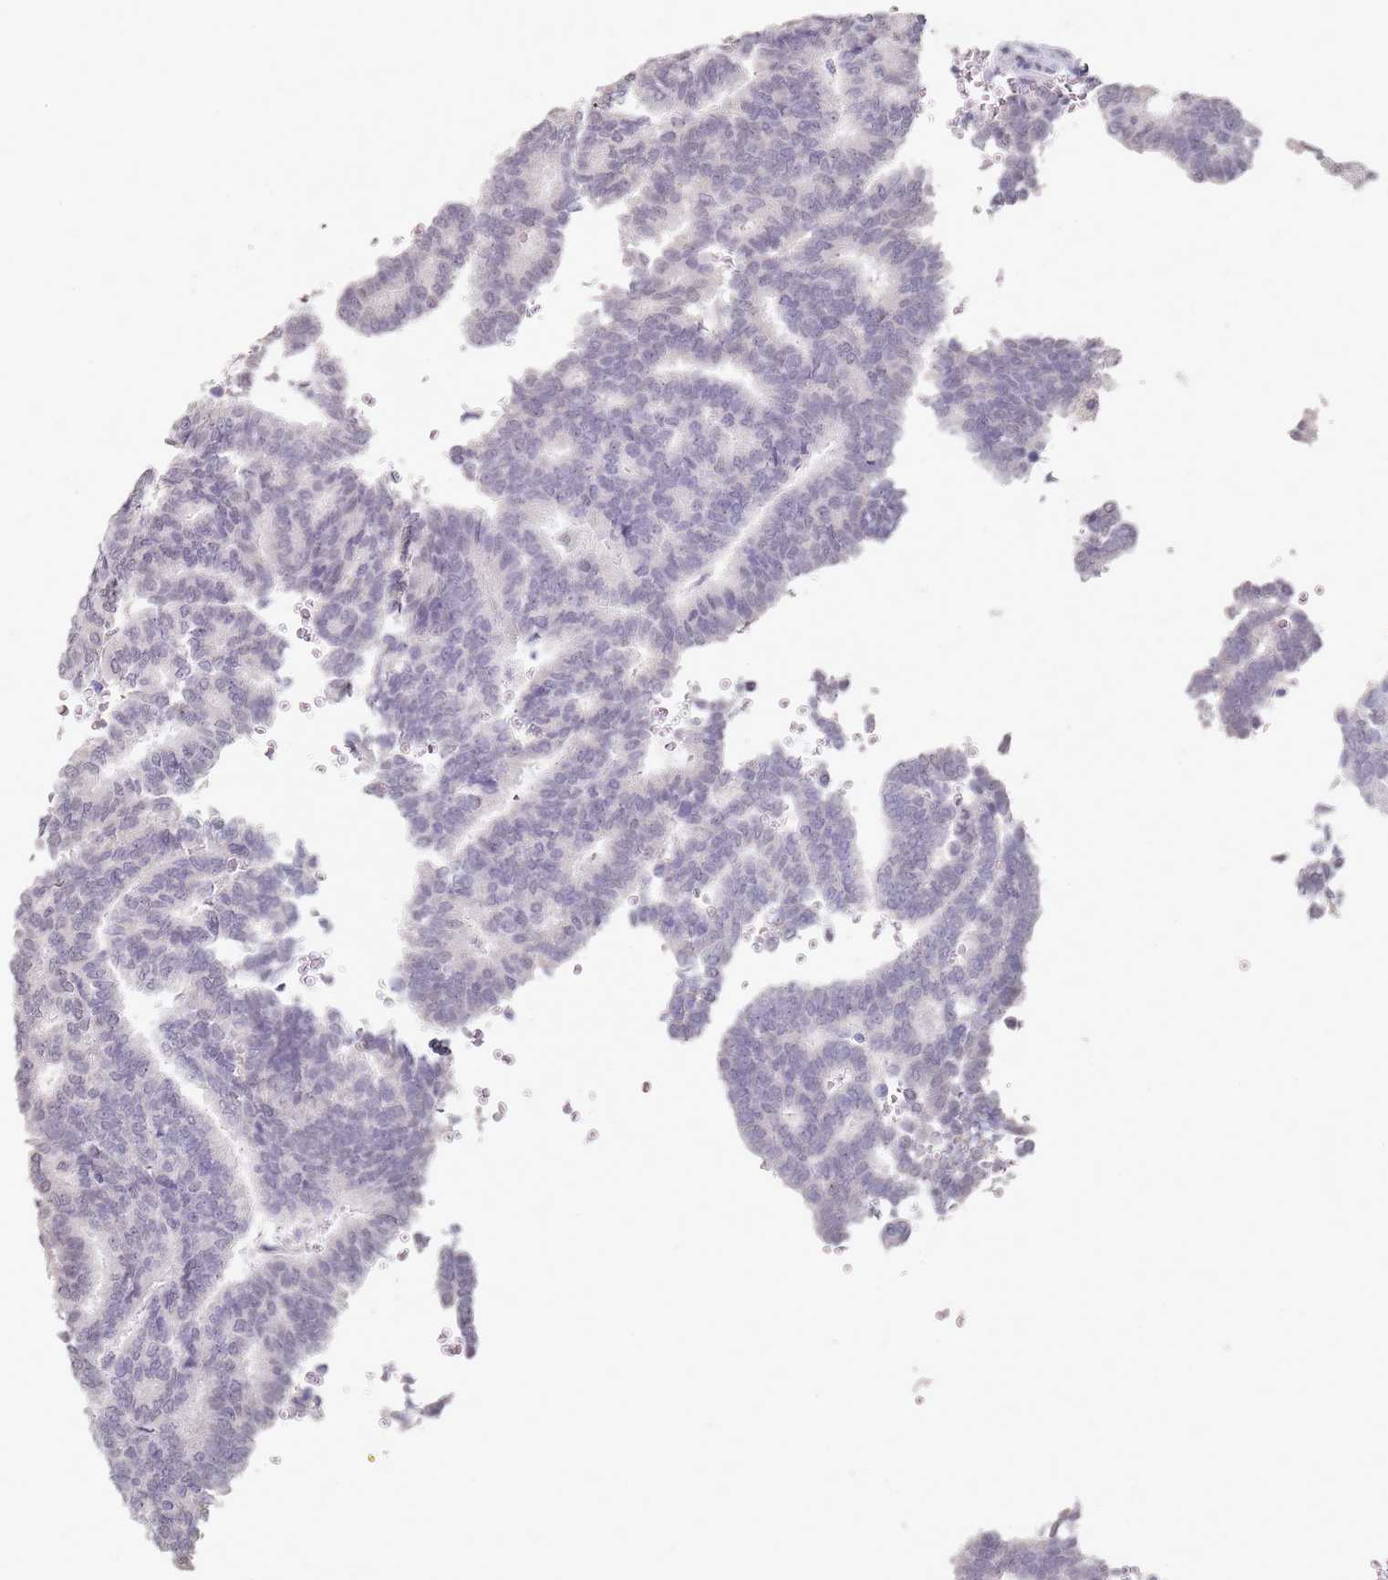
{"staining": {"intensity": "negative", "quantity": "none", "location": "none"}, "tissue": "thyroid cancer", "cell_type": "Tumor cells", "image_type": "cancer", "snomed": [{"axis": "morphology", "description": "Papillary adenocarcinoma, NOS"}, {"axis": "topography", "description": "Thyroid gland"}], "caption": "Immunohistochemical staining of human thyroid cancer (papillary adenocarcinoma) demonstrates no significant staining in tumor cells.", "gene": "DNAH11", "patient": {"sex": "female", "age": 35}}